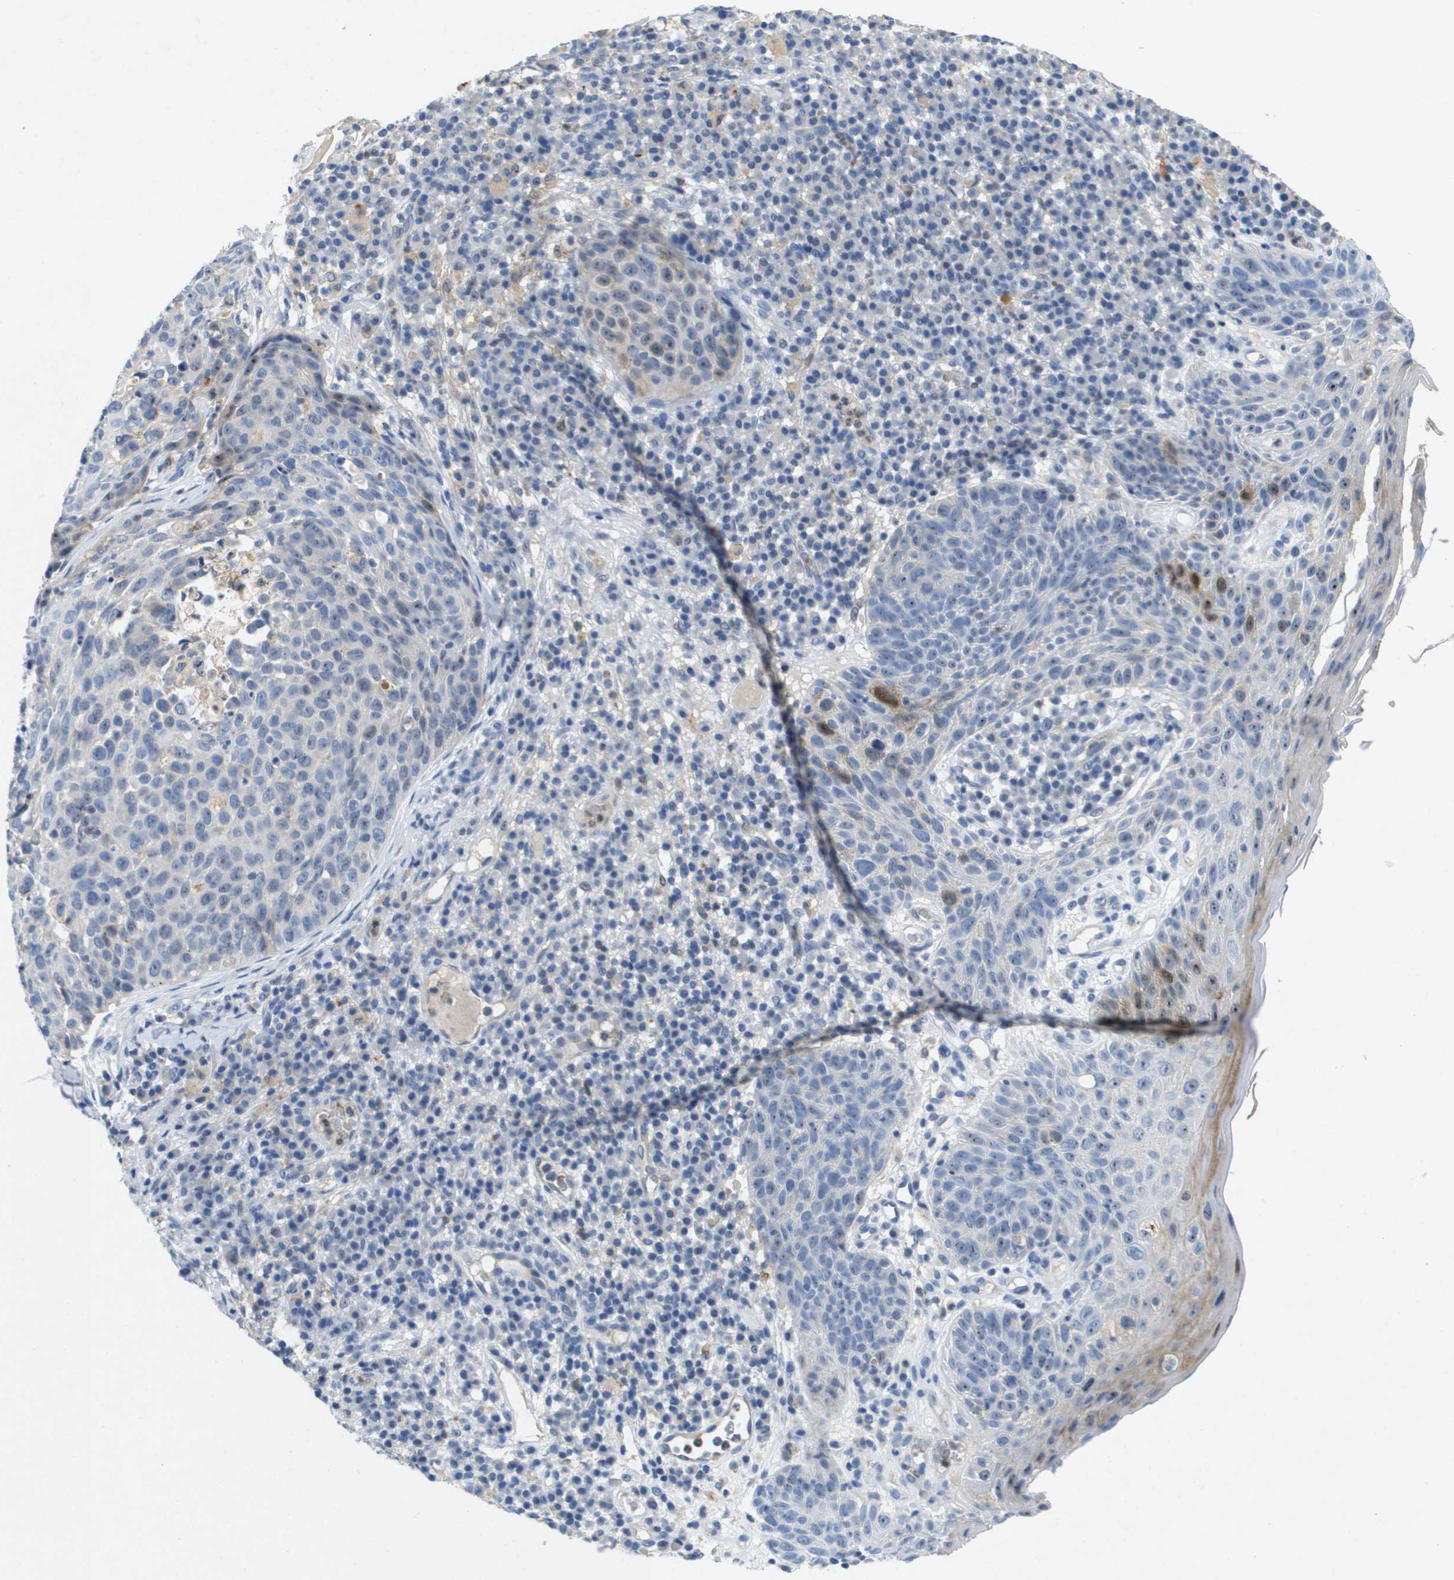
{"staining": {"intensity": "negative", "quantity": "none", "location": "none"}, "tissue": "skin cancer", "cell_type": "Tumor cells", "image_type": "cancer", "snomed": [{"axis": "morphology", "description": "Squamous cell carcinoma in situ, NOS"}, {"axis": "morphology", "description": "Squamous cell carcinoma, NOS"}, {"axis": "topography", "description": "Skin"}], "caption": "The micrograph shows no significant staining in tumor cells of skin cancer (squamous cell carcinoma in situ).", "gene": "LIPG", "patient": {"sex": "male", "age": 93}}